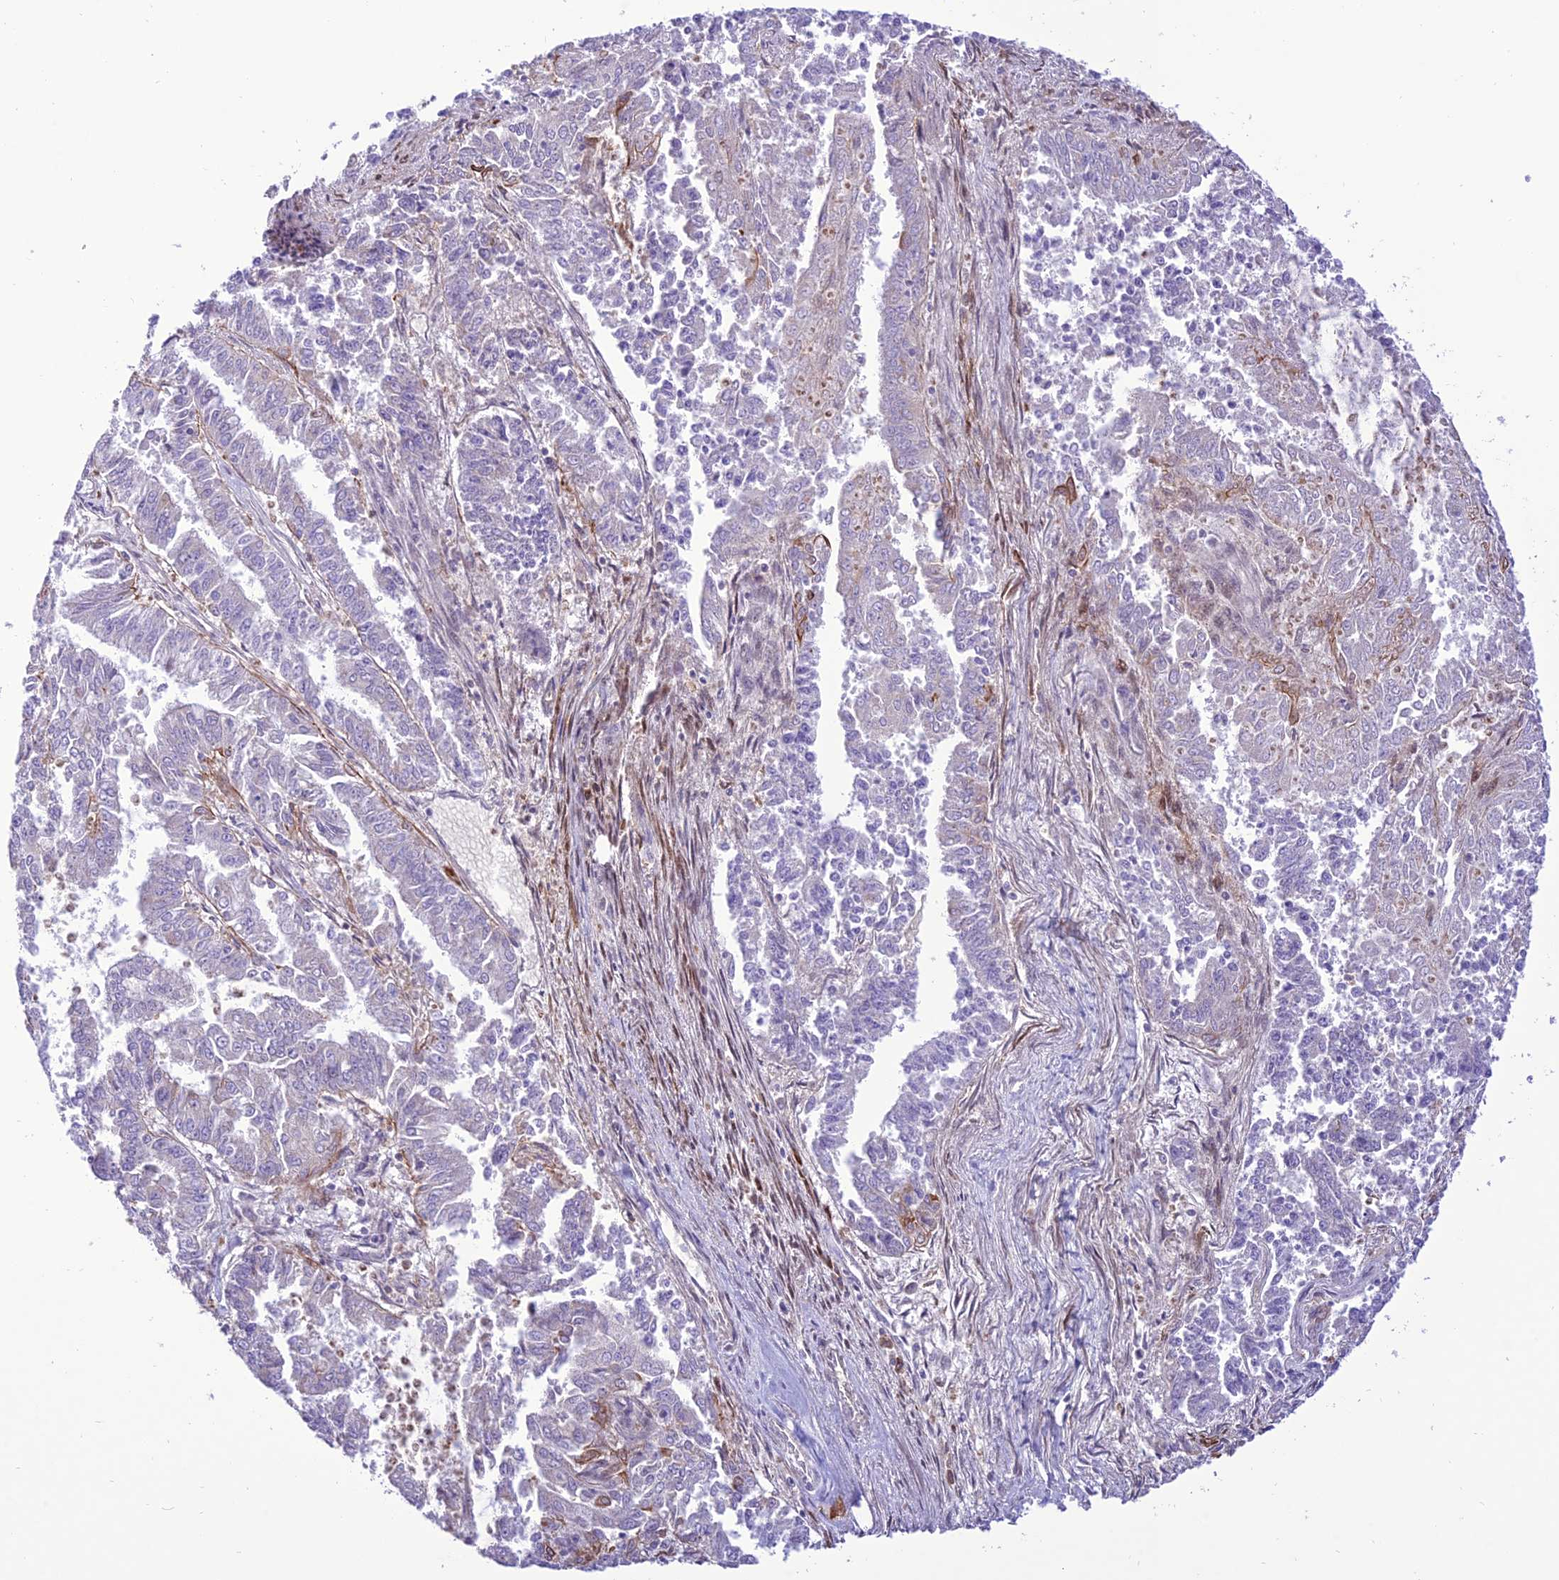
{"staining": {"intensity": "moderate", "quantity": "25%-75%", "location": "cytoplasmic/membranous"}, "tissue": "endometrial cancer", "cell_type": "Tumor cells", "image_type": "cancer", "snomed": [{"axis": "morphology", "description": "Adenocarcinoma, NOS"}, {"axis": "topography", "description": "Endometrium"}], "caption": "Endometrial cancer (adenocarcinoma) was stained to show a protein in brown. There is medium levels of moderate cytoplasmic/membranous positivity in approximately 25%-75% of tumor cells.", "gene": "JMY", "patient": {"sex": "female", "age": 73}}